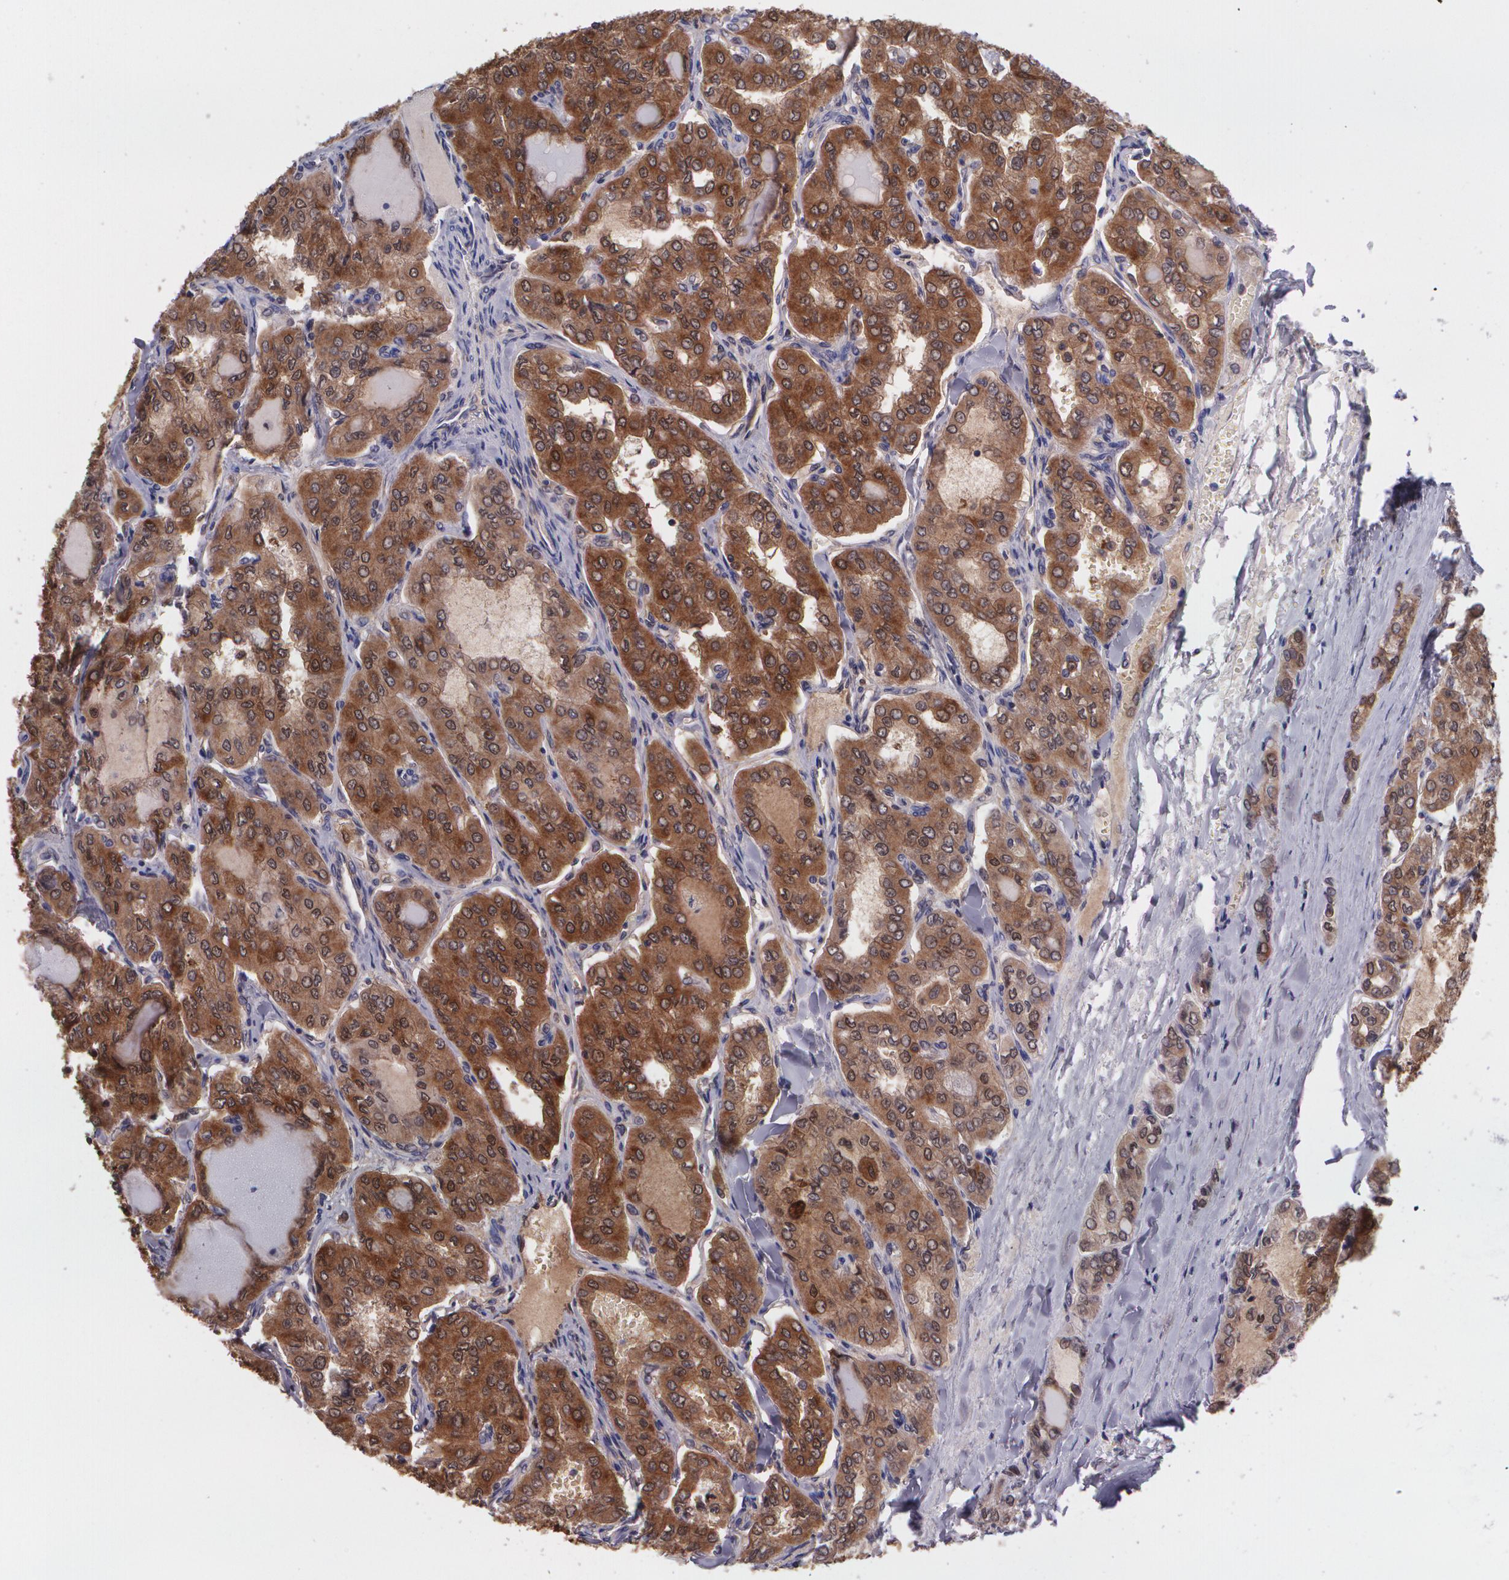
{"staining": {"intensity": "strong", "quantity": ">75%", "location": "cytoplasmic/membranous"}, "tissue": "thyroid cancer", "cell_type": "Tumor cells", "image_type": "cancer", "snomed": [{"axis": "morphology", "description": "Papillary adenocarcinoma, NOS"}, {"axis": "topography", "description": "Thyroid gland"}], "caption": "Immunohistochemistry (IHC) (DAB) staining of thyroid cancer demonstrates strong cytoplasmic/membranous protein positivity in approximately >75% of tumor cells.", "gene": "HSPH1", "patient": {"sex": "male", "age": 20}}